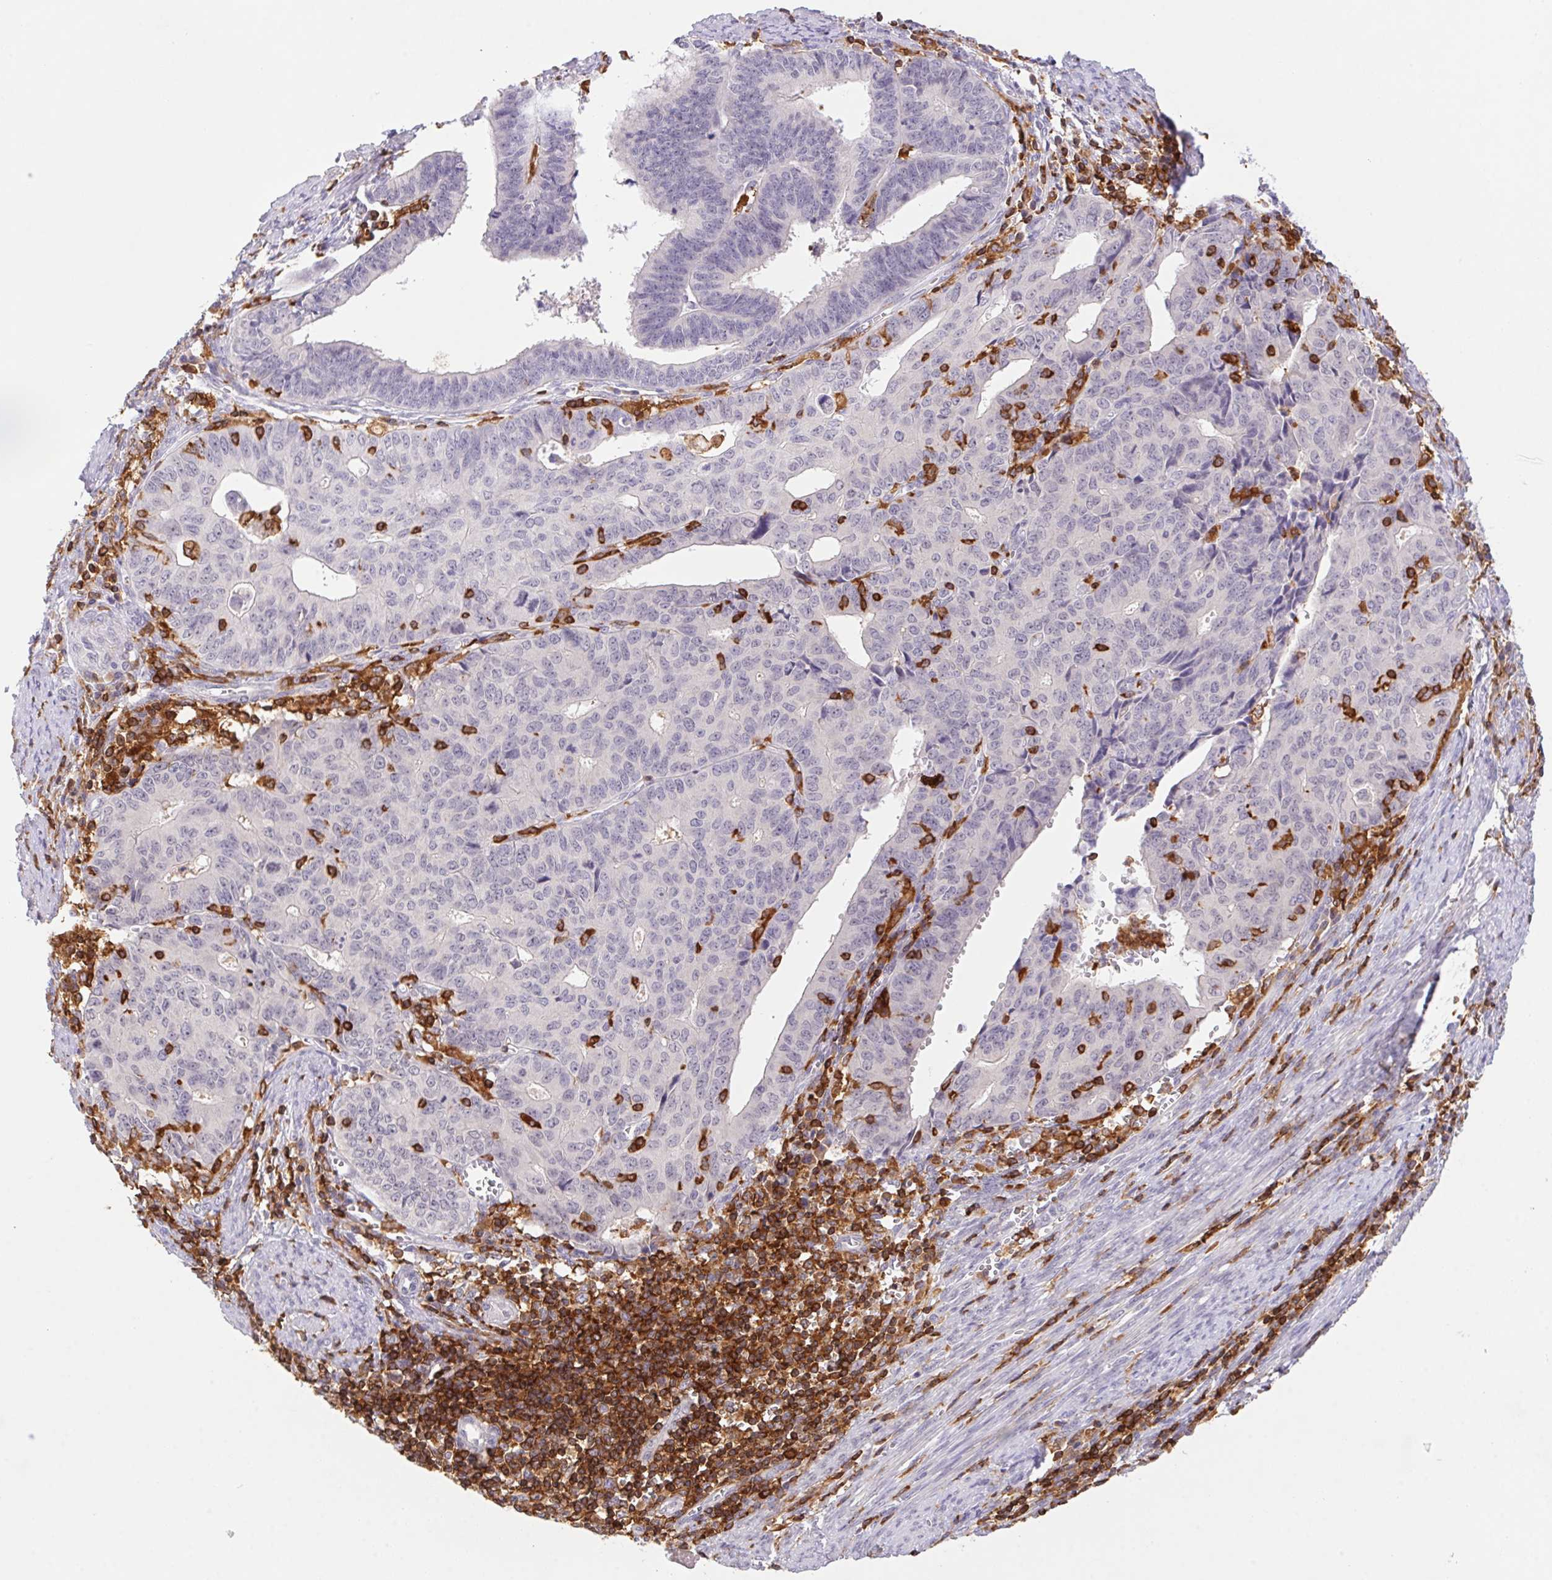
{"staining": {"intensity": "negative", "quantity": "none", "location": "none"}, "tissue": "endometrial cancer", "cell_type": "Tumor cells", "image_type": "cancer", "snomed": [{"axis": "morphology", "description": "Adenocarcinoma, NOS"}, {"axis": "topography", "description": "Endometrium"}], "caption": "This image is of adenocarcinoma (endometrial) stained with IHC to label a protein in brown with the nuclei are counter-stained blue. There is no staining in tumor cells.", "gene": "APBB1IP", "patient": {"sex": "female", "age": 65}}